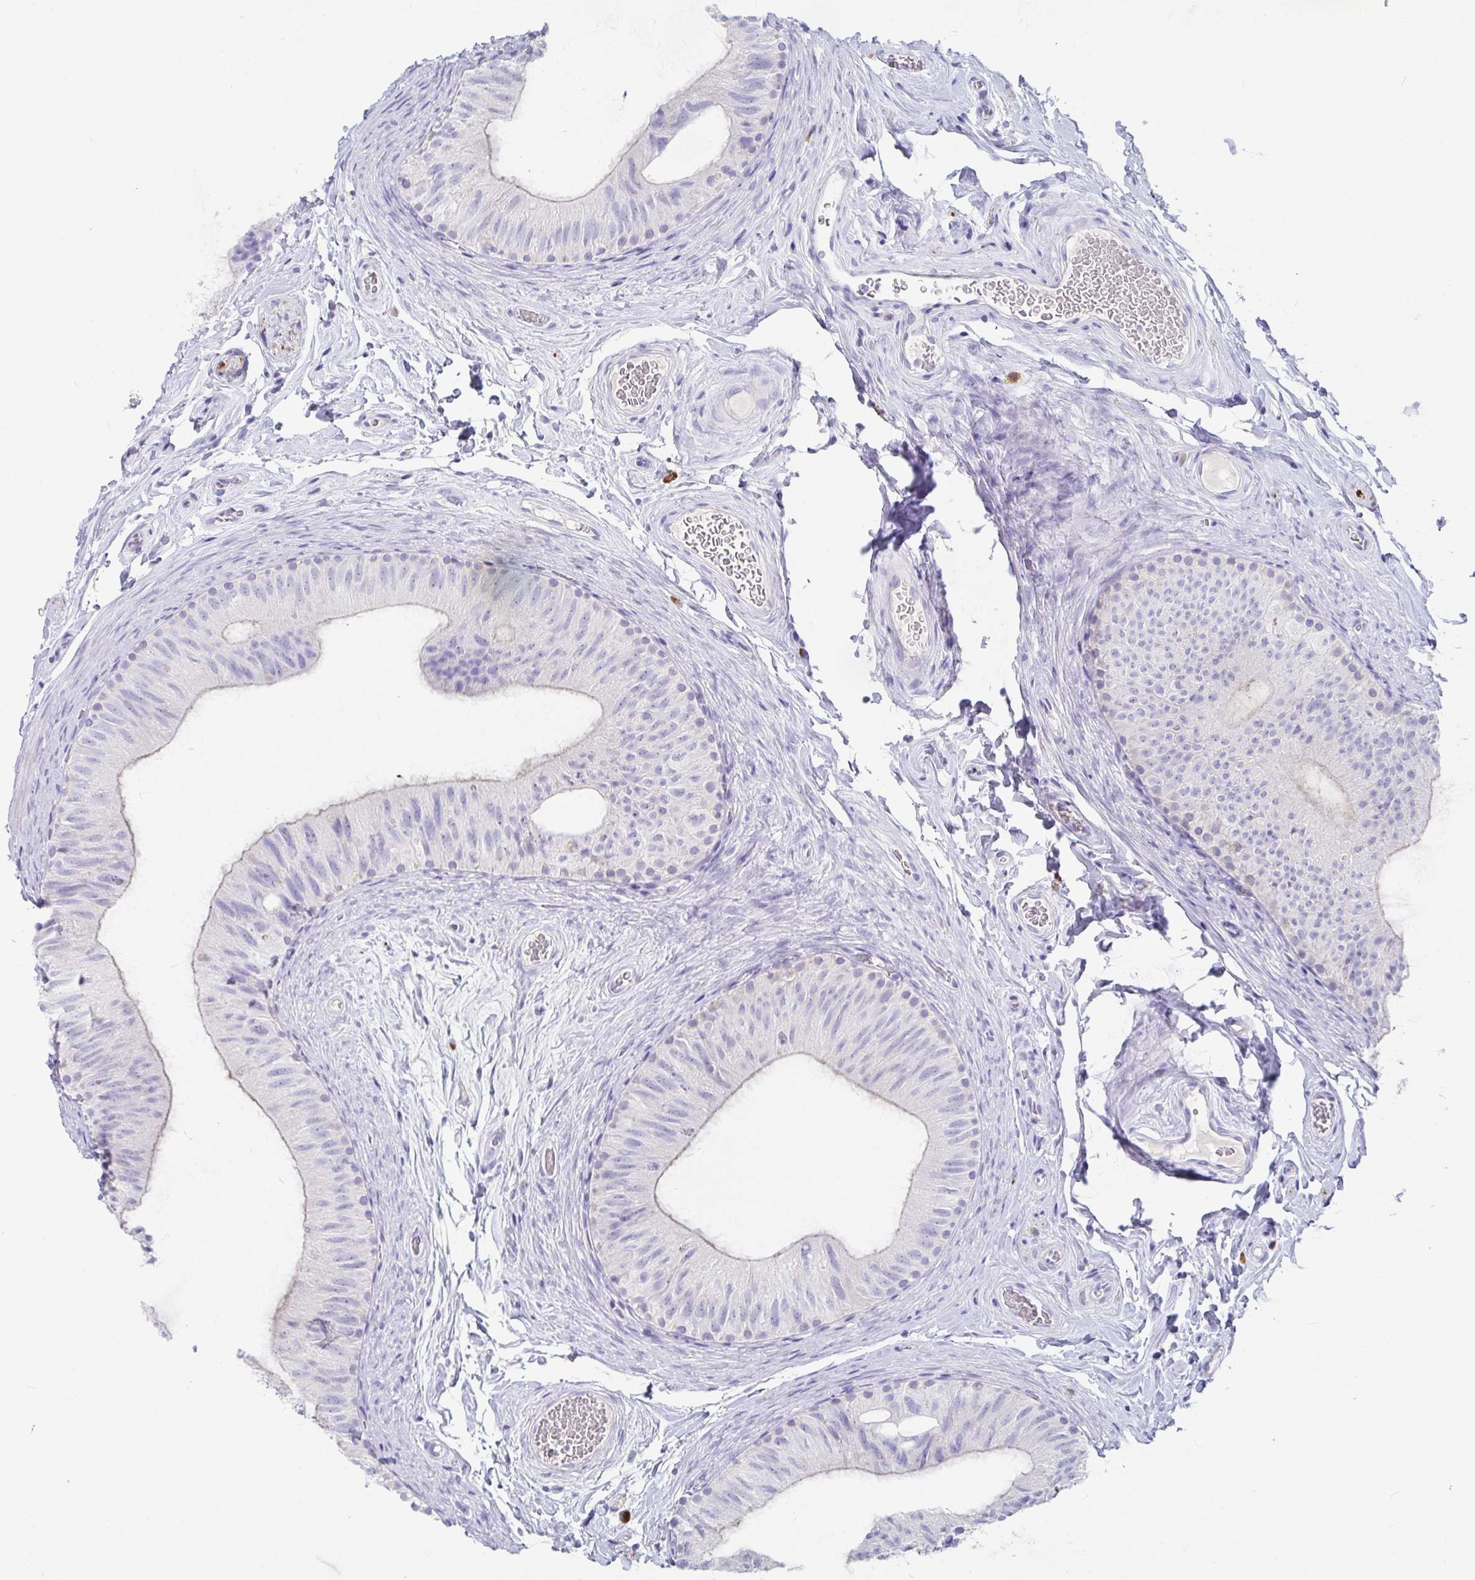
{"staining": {"intensity": "negative", "quantity": "none", "location": "none"}, "tissue": "epididymis", "cell_type": "Glandular cells", "image_type": "normal", "snomed": [{"axis": "morphology", "description": "Normal tissue, NOS"}, {"axis": "topography", "description": "Epididymis, spermatic cord, NOS"}, {"axis": "topography", "description": "Epididymis"}], "caption": "This micrograph is of benign epididymis stained with immunohistochemistry (IHC) to label a protein in brown with the nuclei are counter-stained blue. There is no staining in glandular cells. (IHC, brightfield microscopy, high magnification).", "gene": "PLA2G1B", "patient": {"sex": "male", "age": 31}}